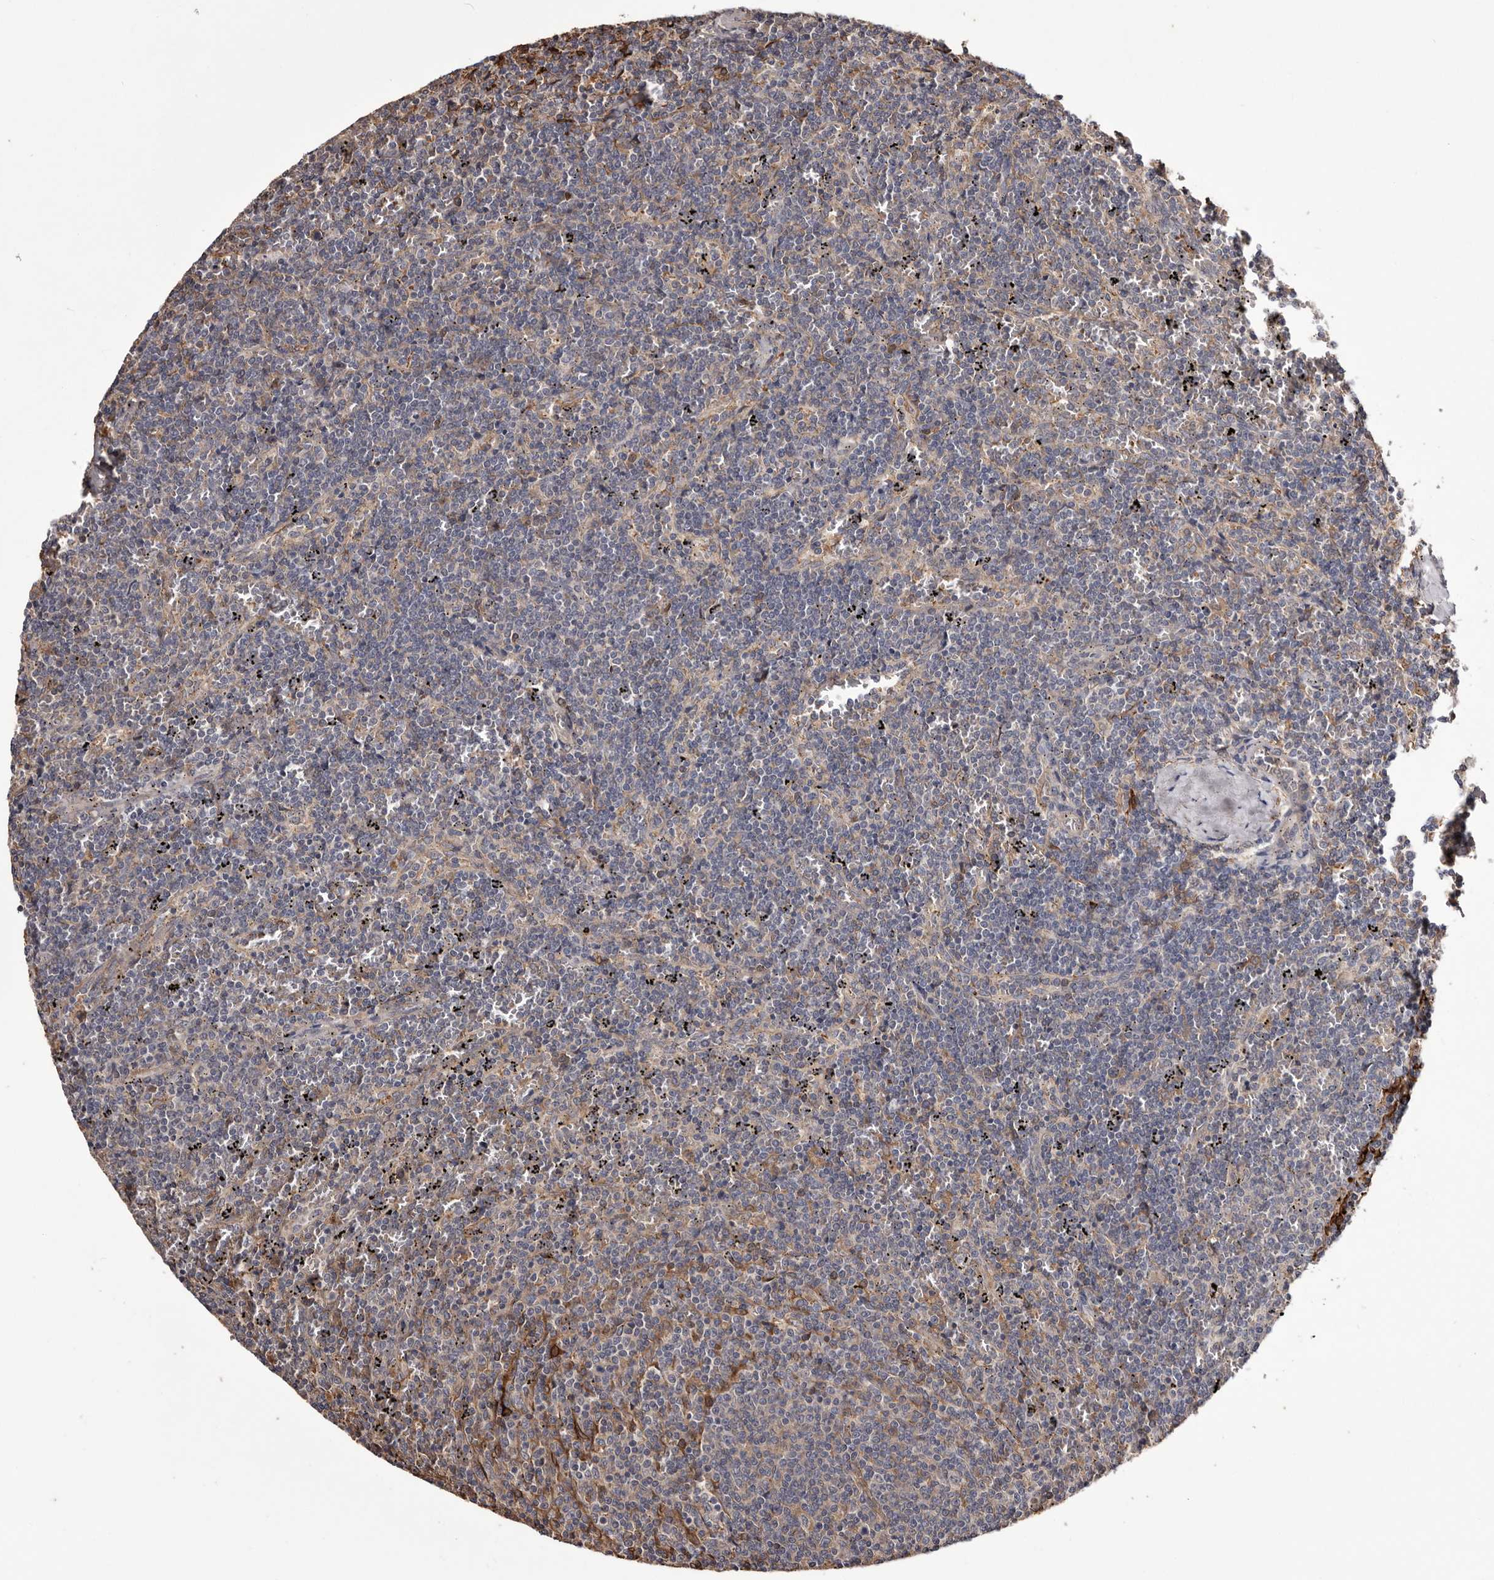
{"staining": {"intensity": "negative", "quantity": "none", "location": "none"}, "tissue": "lymphoma", "cell_type": "Tumor cells", "image_type": "cancer", "snomed": [{"axis": "morphology", "description": "Malignant lymphoma, non-Hodgkin's type, Low grade"}, {"axis": "topography", "description": "Spleen"}], "caption": "IHC histopathology image of human lymphoma stained for a protein (brown), which shows no positivity in tumor cells. (DAB immunohistochemistry (IHC) with hematoxylin counter stain).", "gene": "CYP1B1", "patient": {"sex": "female", "age": 50}}